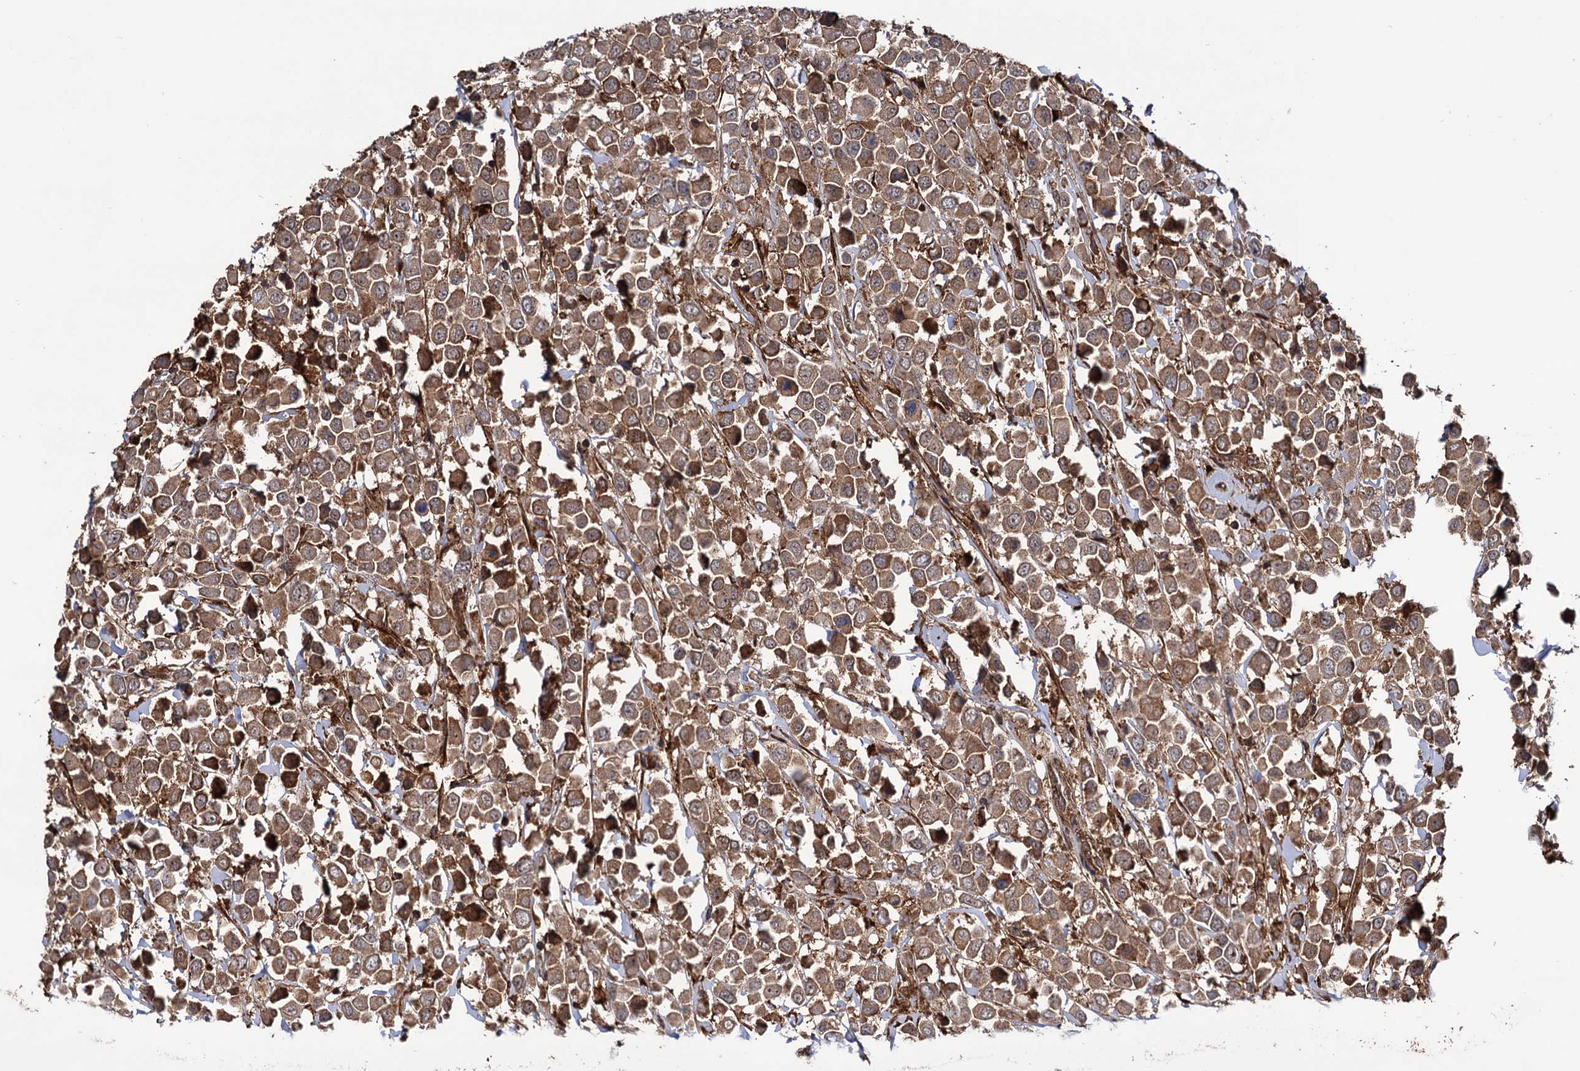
{"staining": {"intensity": "moderate", "quantity": ">75%", "location": "cytoplasmic/membranous"}, "tissue": "breast cancer", "cell_type": "Tumor cells", "image_type": "cancer", "snomed": [{"axis": "morphology", "description": "Duct carcinoma"}, {"axis": "topography", "description": "Breast"}], "caption": "Intraductal carcinoma (breast) was stained to show a protein in brown. There is medium levels of moderate cytoplasmic/membranous expression in about >75% of tumor cells.", "gene": "ATP8B4", "patient": {"sex": "female", "age": 61}}